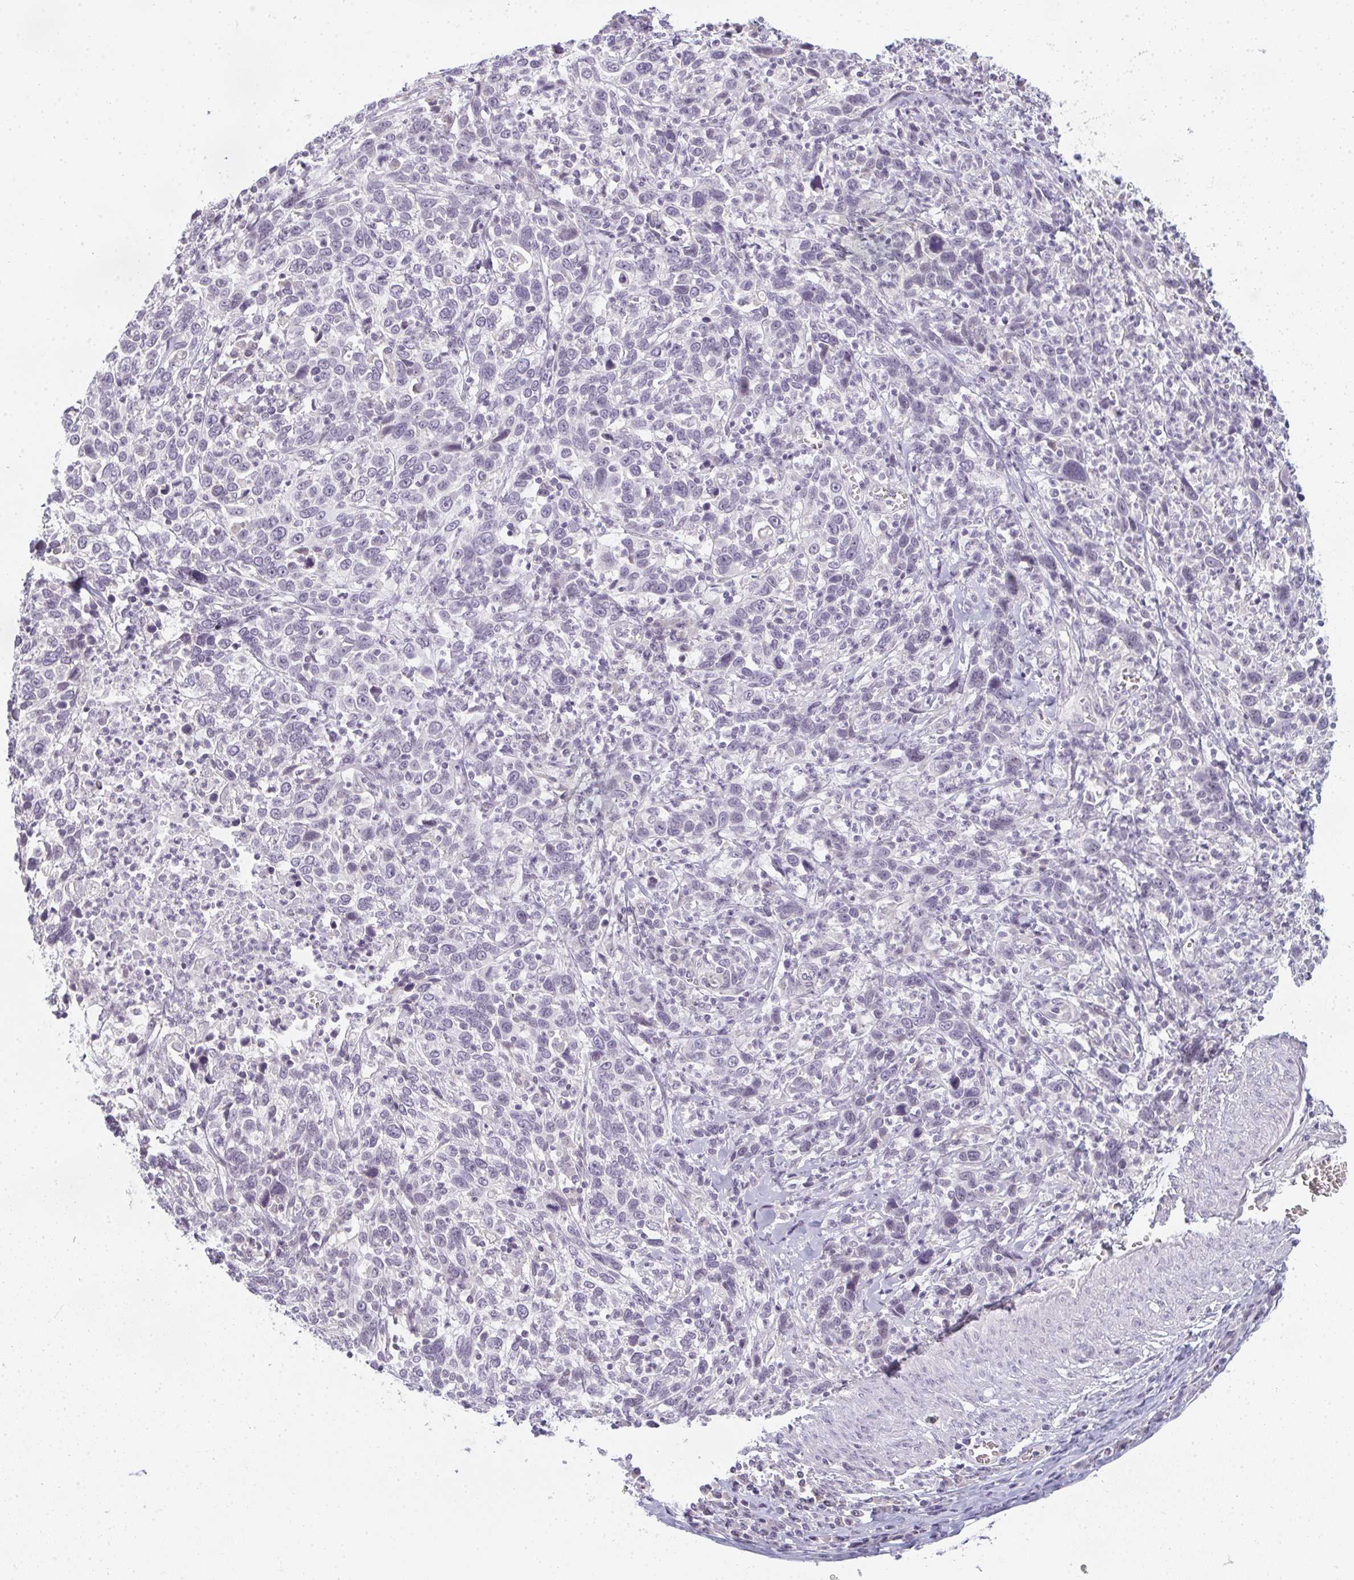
{"staining": {"intensity": "negative", "quantity": "none", "location": "none"}, "tissue": "cervical cancer", "cell_type": "Tumor cells", "image_type": "cancer", "snomed": [{"axis": "morphology", "description": "Squamous cell carcinoma, NOS"}, {"axis": "topography", "description": "Cervix"}], "caption": "The histopathology image reveals no staining of tumor cells in cervical cancer (squamous cell carcinoma). The staining is performed using DAB (3,3'-diaminobenzidine) brown chromogen with nuclei counter-stained in using hematoxylin.", "gene": "RBBP6", "patient": {"sex": "female", "age": 46}}